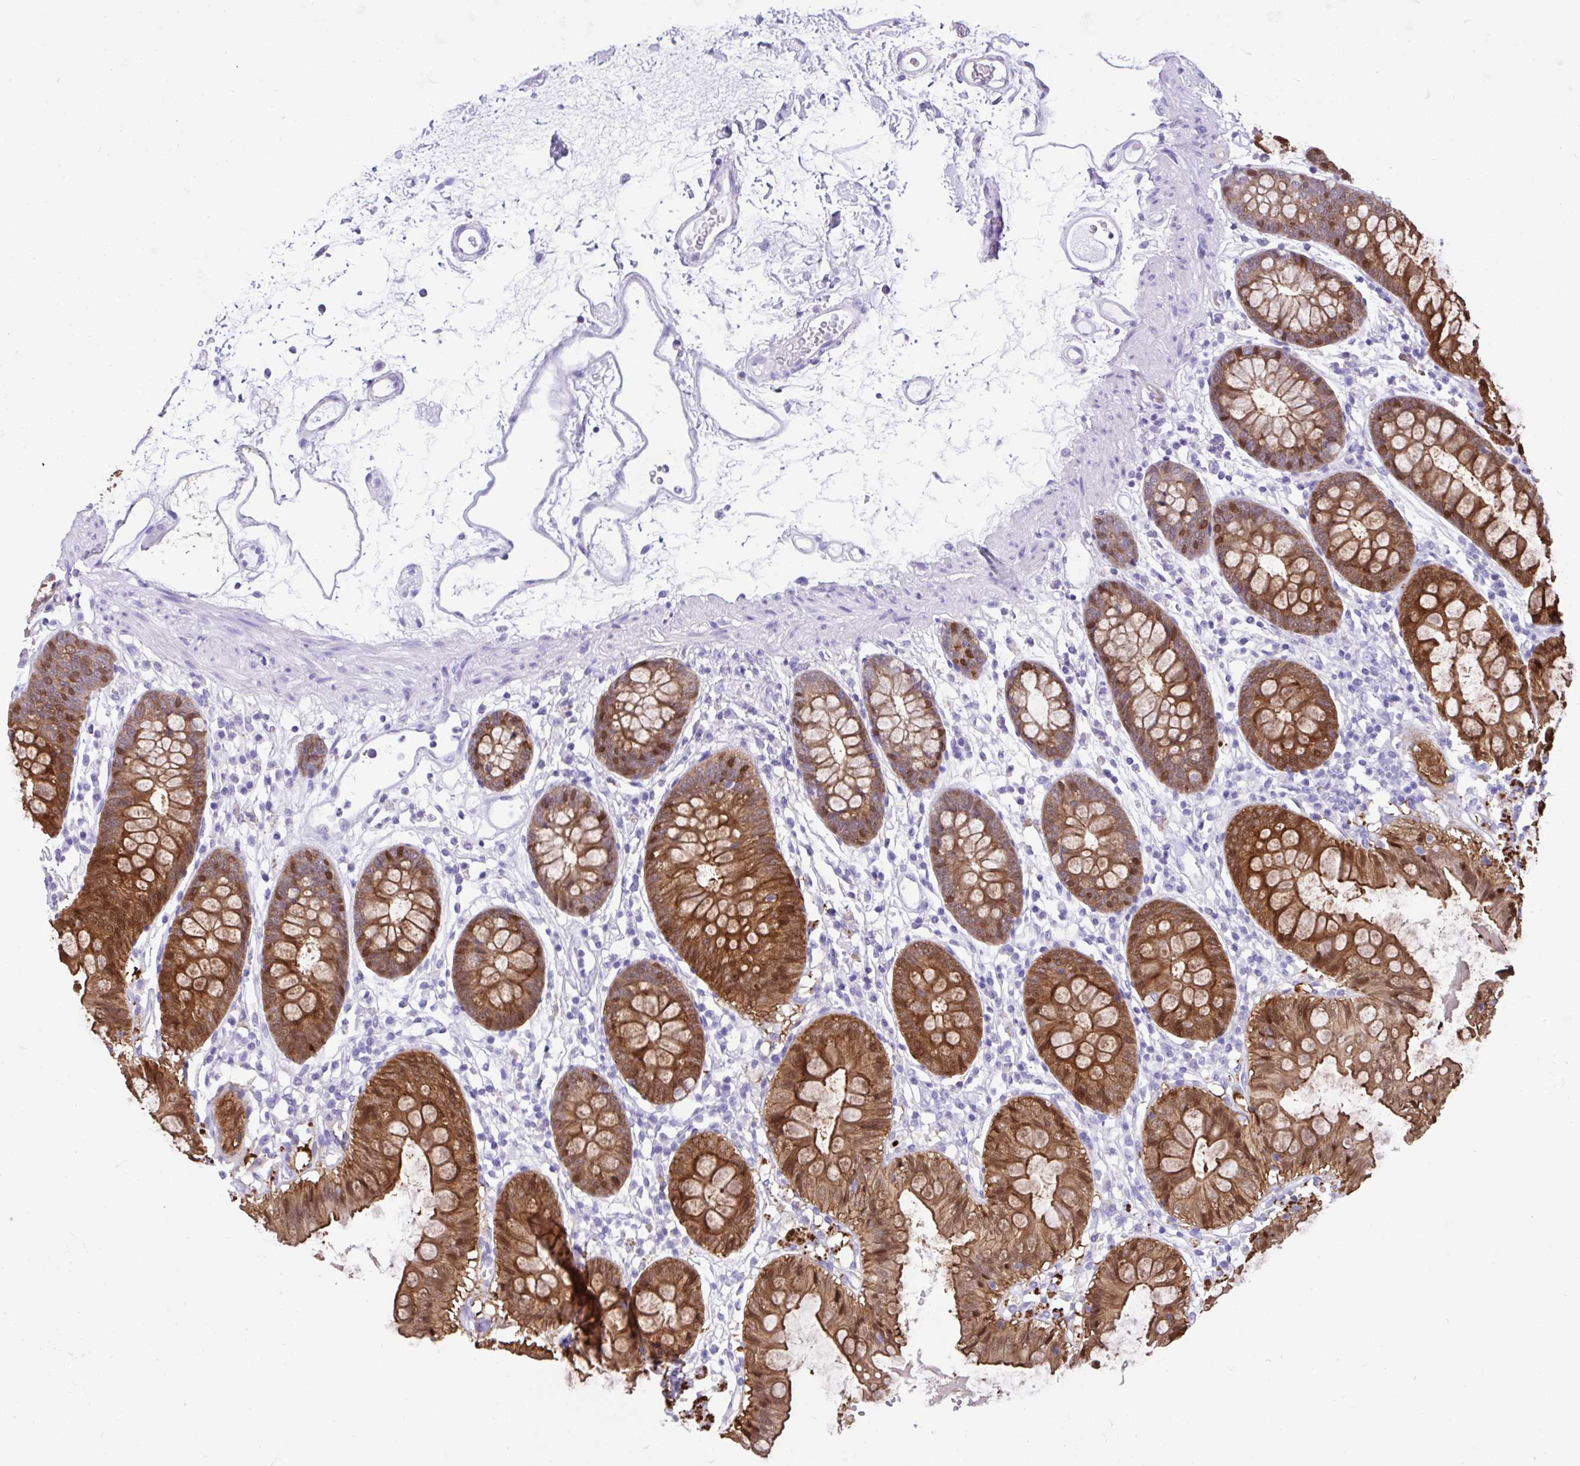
{"staining": {"intensity": "negative", "quantity": "none", "location": "none"}, "tissue": "colon", "cell_type": "Endothelial cells", "image_type": "normal", "snomed": [{"axis": "morphology", "description": "Normal tissue, NOS"}, {"axis": "topography", "description": "Colon"}], "caption": "An immunohistochemistry (IHC) micrograph of benign colon is shown. There is no staining in endothelial cells of colon. (Immunohistochemistry (ihc), brightfield microscopy, high magnification).", "gene": "LGALS4", "patient": {"sex": "female", "age": 84}}